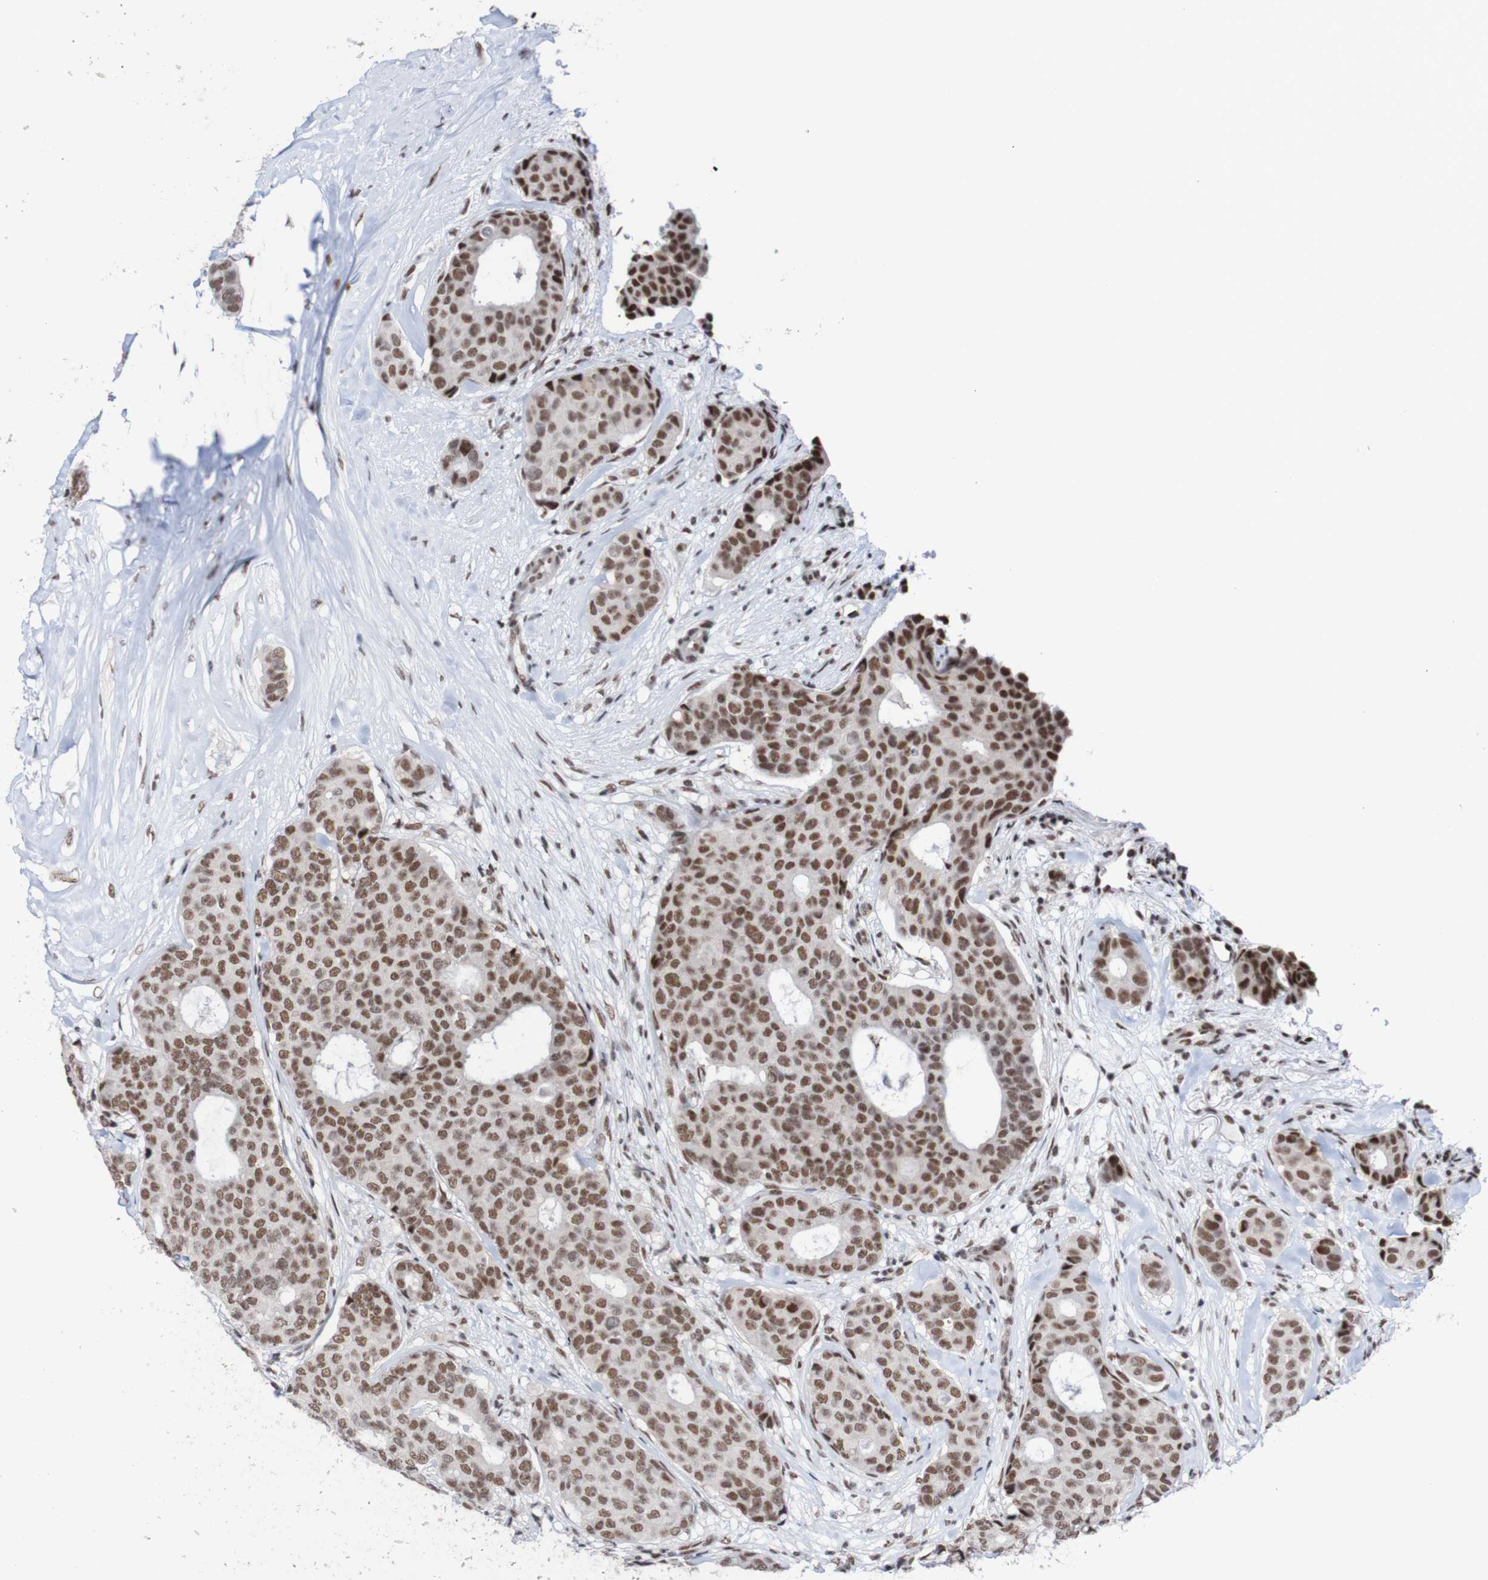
{"staining": {"intensity": "moderate", "quantity": ">75%", "location": "nuclear"}, "tissue": "breast cancer", "cell_type": "Tumor cells", "image_type": "cancer", "snomed": [{"axis": "morphology", "description": "Duct carcinoma"}, {"axis": "topography", "description": "Breast"}], "caption": "DAB (3,3'-diaminobenzidine) immunohistochemical staining of breast cancer (infiltrating ductal carcinoma) exhibits moderate nuclear protein staining in about >75% of tumor cells.", "gene": "CDC5L", "patient": {"sex": "female", "age": 75}}